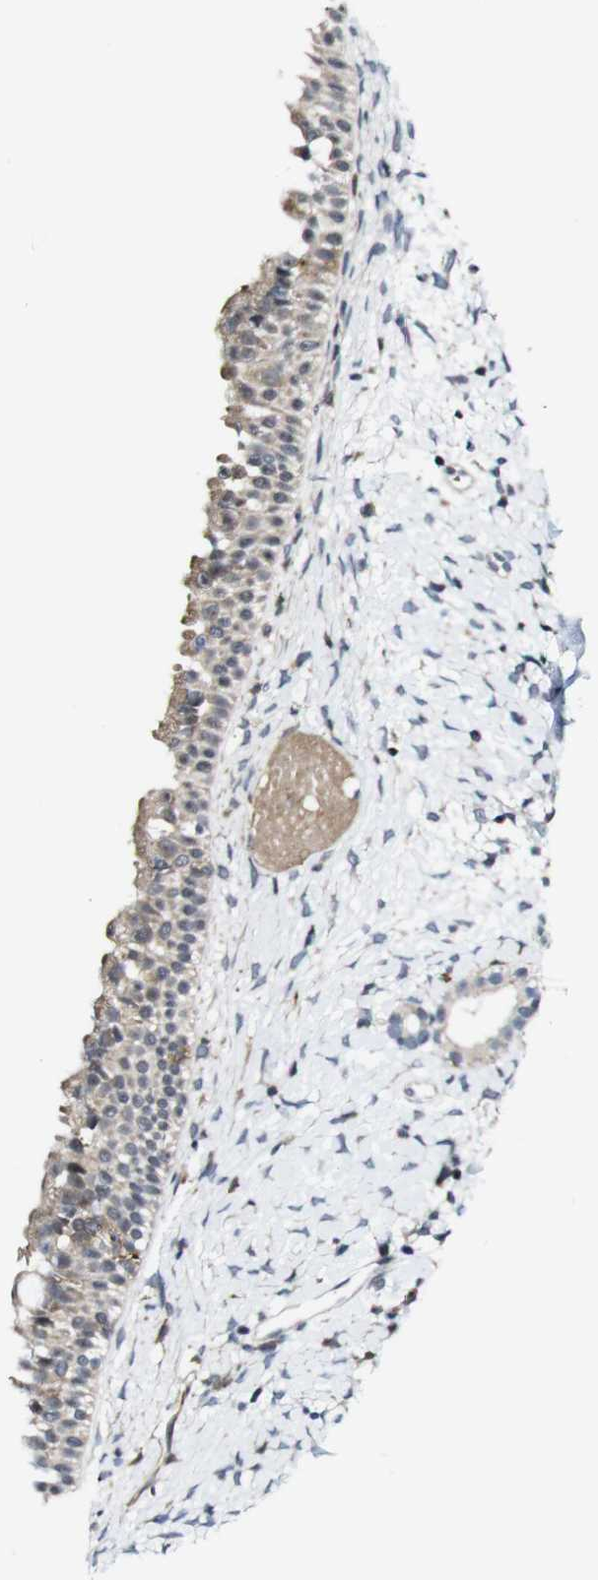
{"staining": {"intensity": "weak", "quantity": ">75%", "location": "cytoplasmic/membranous"}, "tissue": "nasopharynx", "cell_type": "Respiratory epithelial cells", "image_type": "normal", "snomed": [{"axis": "morphology", "description": "Normal tissue, NOS"}, {"axis": "topography", "description": "Nasopharynx"}], "caption": "A histopathology image of human nasopharynx stained for a protein exhibits weak cytoplasmic/membranous brown staining in respiratory epithelial cells.", "gene": "JAK2", "patient": {"sex": "male", "age": 22}}